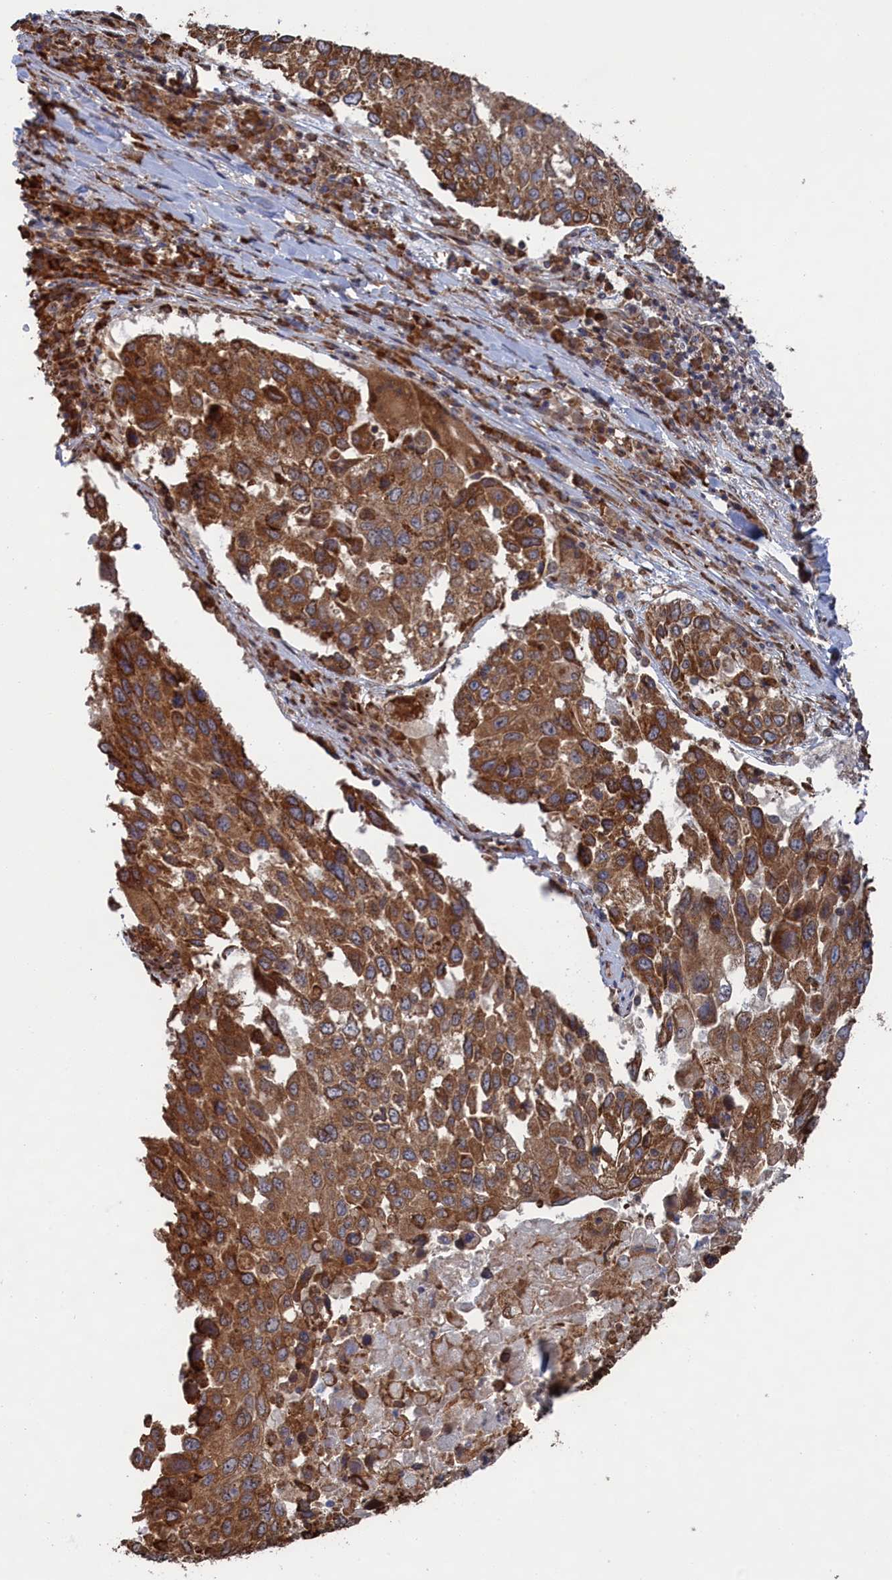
{"staining": {"intensity": "moderate", "quantity": ">75%", "location": "cytoplasmic/membranous"}, "tissue": "lung cancer", "cell_type": "Tumor cells", "image_type": "cancer", "snomed": [{"axis": "morphology", "description": "Squamous cell carcinoma, NOS"}, {"axis": "topography", "description": "Lung"}], "caption": "Protein positivity by IHC demonstrates moderate cytoplasmic/membranous expression in approximately >75% of tumor cells in squamous cell carcinoma (lung). (IHC, brightfield microscopy, high magnification).", "gene": "BPIFB6", "patient": {"sex": "male", "age": 65}}